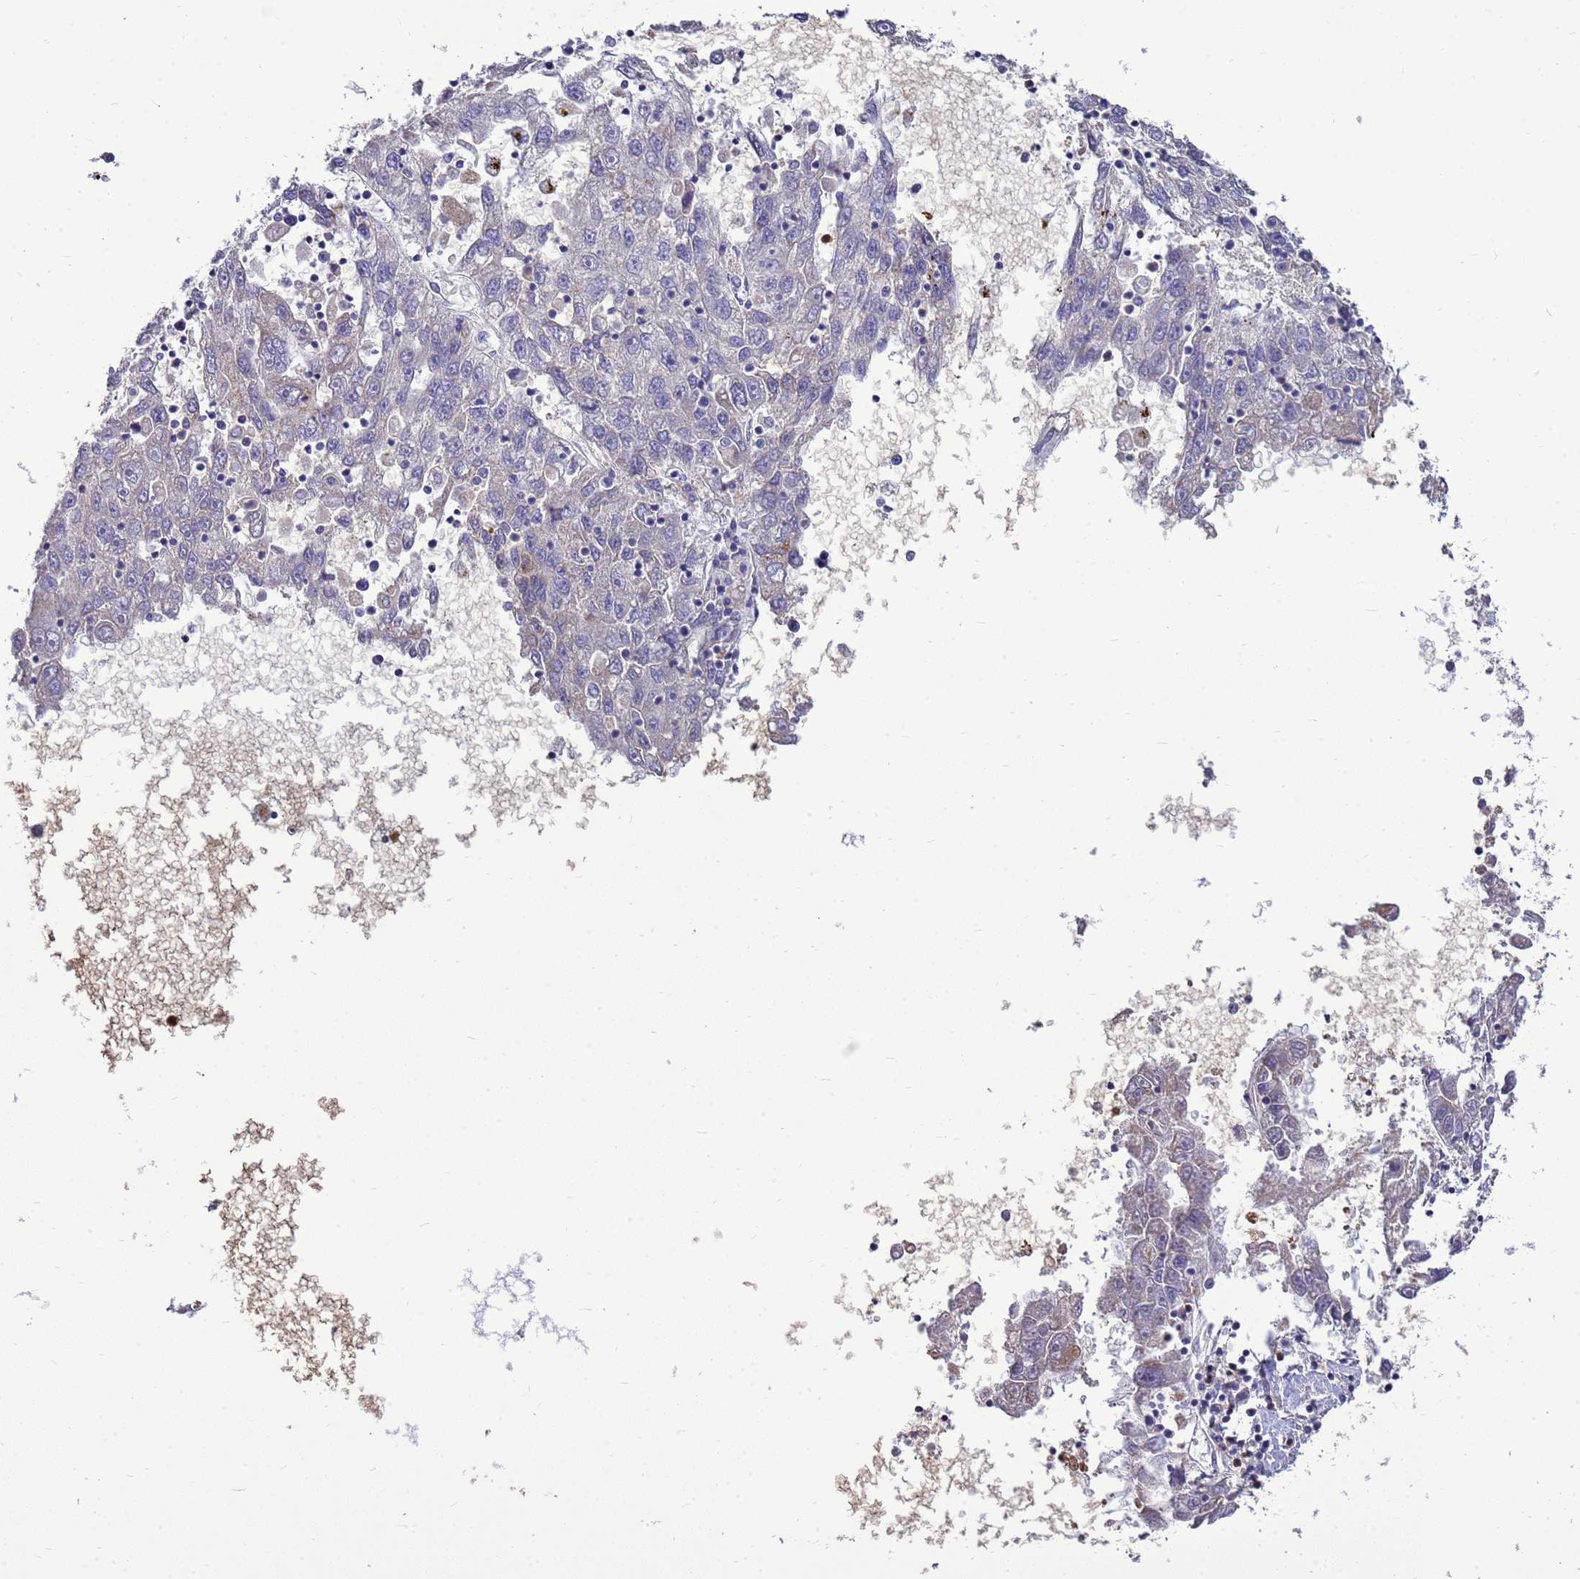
{"staining": {"intensity": "negative", "quantity": "none", "location": "none"}, "tissue": "liver cancer", "cell_type": "Tumor cells", "image_type": "cancer", "snomed": [{"axis": "morphology", "description": "Carcinoma, Hepatocellular, NOS"}, {"axis": "topography", "description": "Liver"}], "caption": "Protein analysis of liver cancer exhibits no significant expression in tumor cells.", "gene": "EIF4EBP3", "patient": {"sex": "male", "age": 49}}